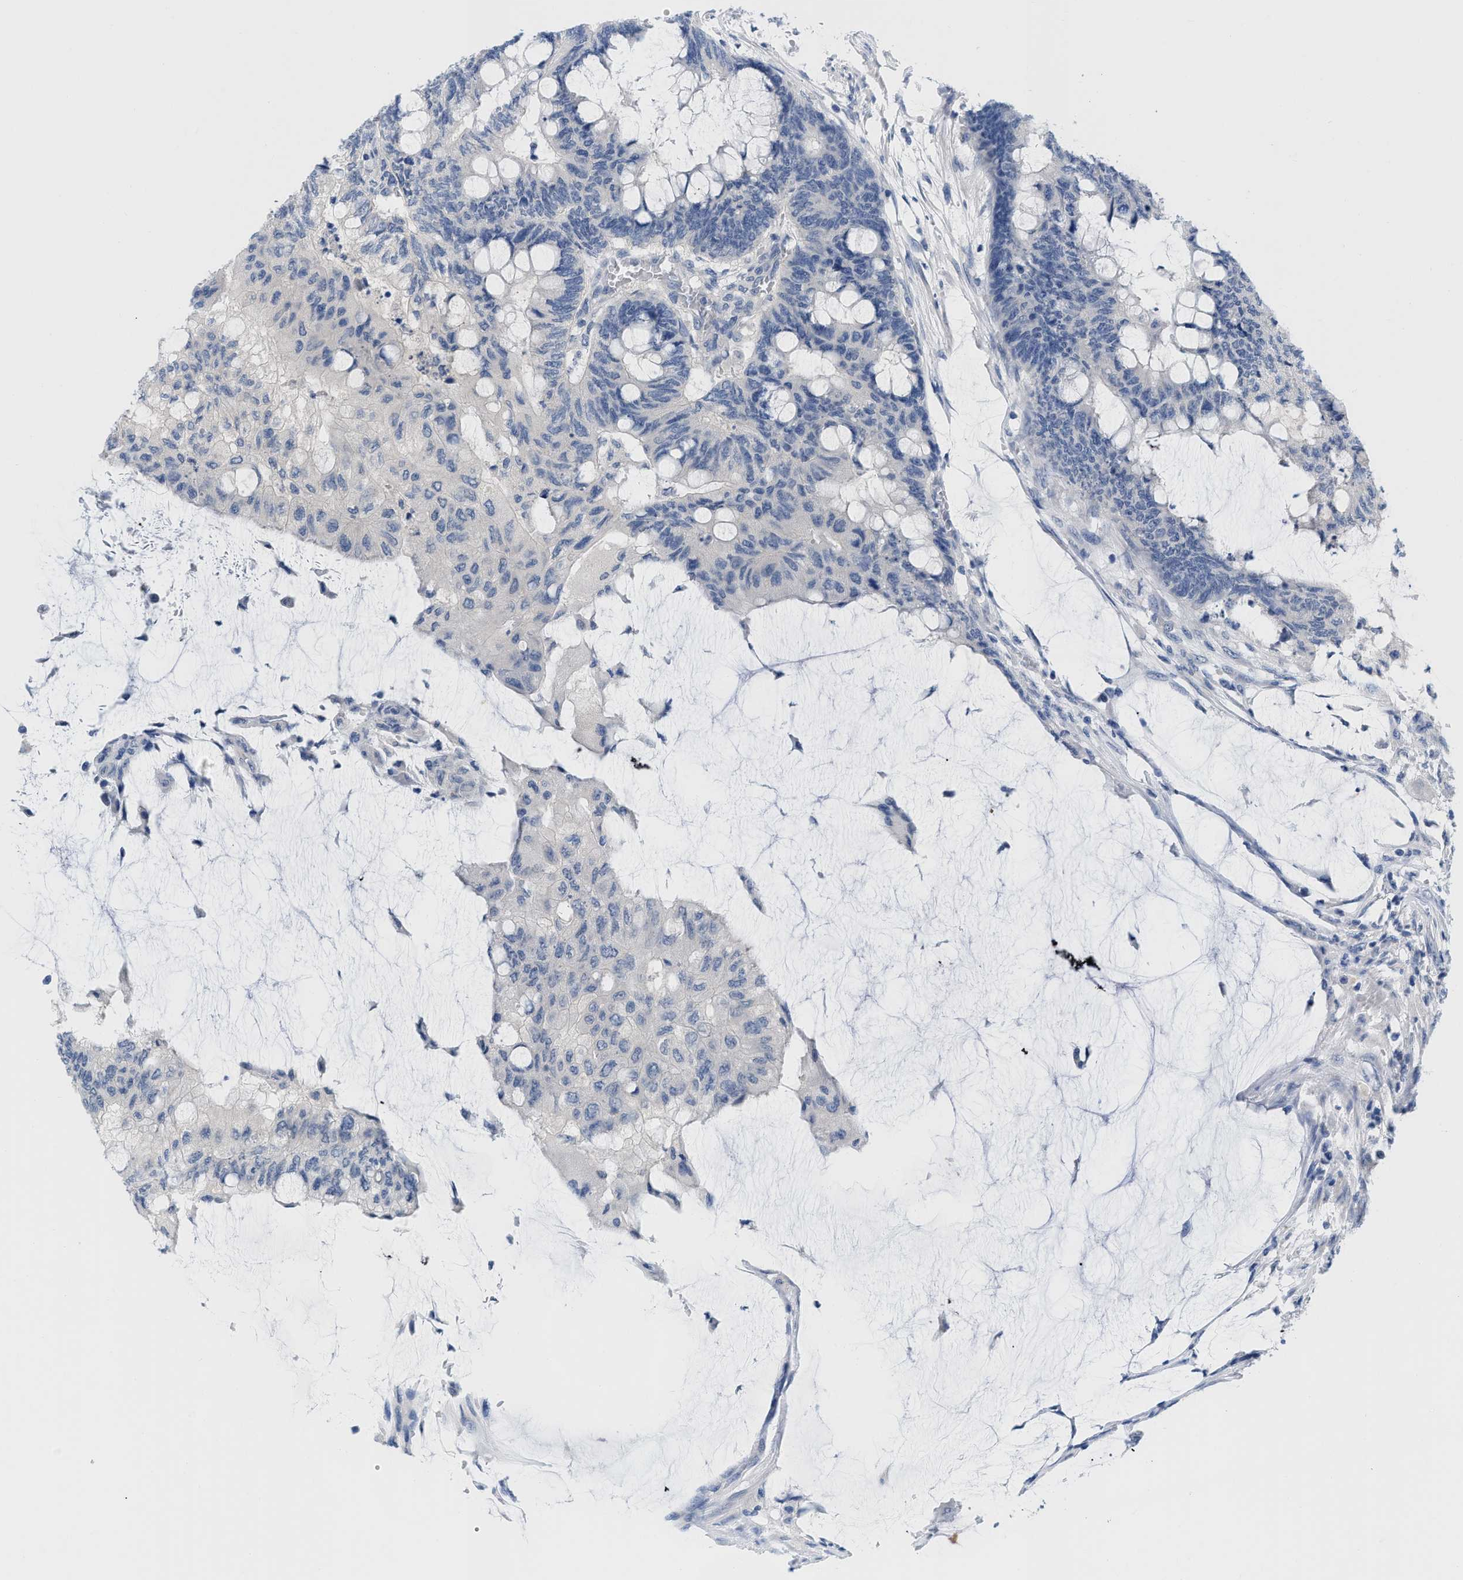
{"staining": {"intensity": "negative", "quantity": "none", "location": "none"}, "tissue": "colorectal cancer", "cell_type": "Tumor cells", "image_type": "cancer", "snomed": [{"axis": "morphology", "description": "Normal tissue, NOS"}, {"axis": "morphology", "description": "Adenocarcinoma, NOS"}, {"axis": "topography", "description": "Rectum"}], "caption": "Immunohistochemical staining of adenocarcinoma (colorectal) demonstrates no significant staining in tumor cells.", "gene": "PYY", "patient": {"sex": "male", "age": 92}}